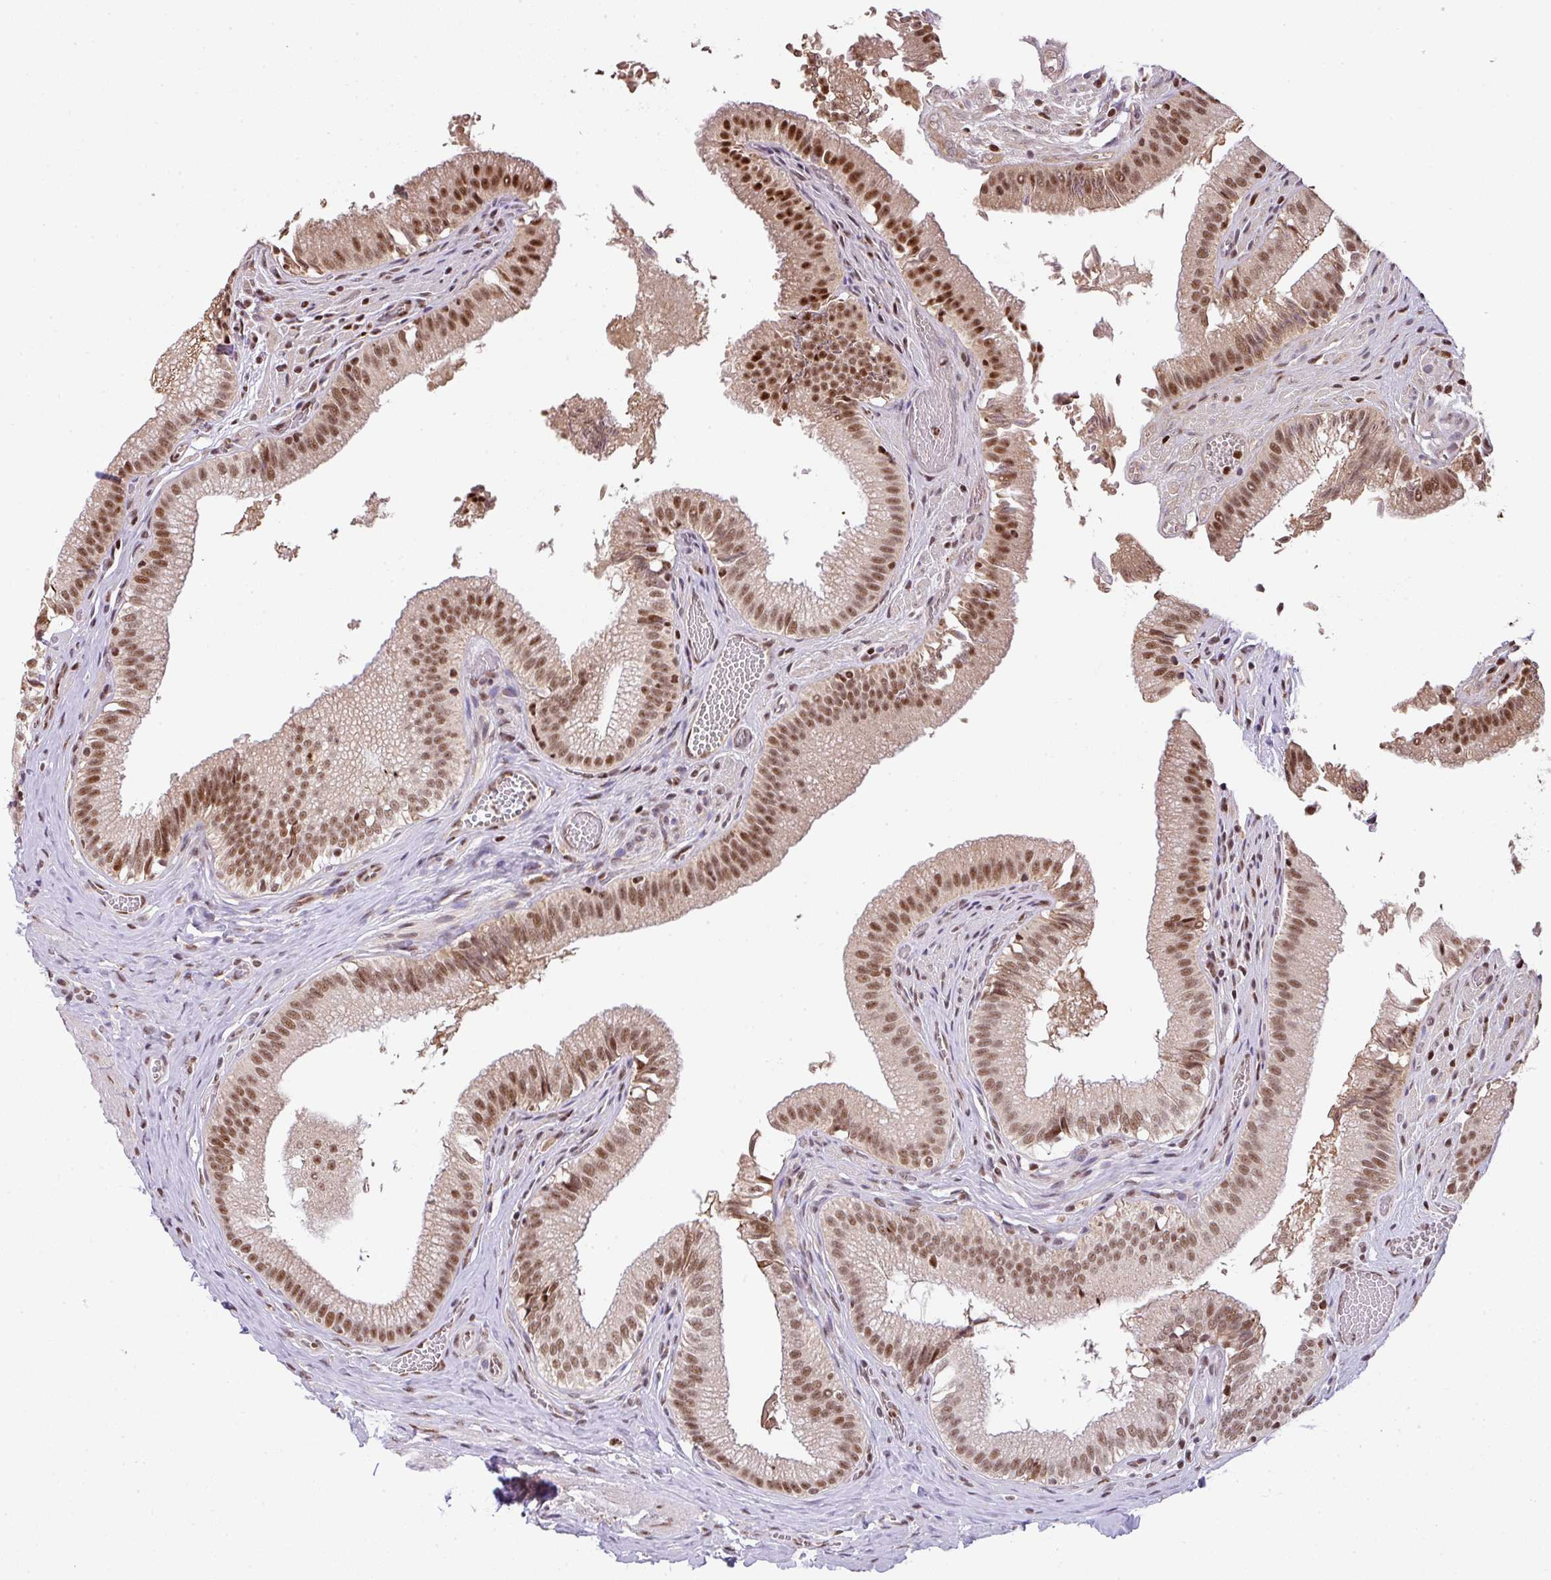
{"staining": {"intensity": "strong", "quantity": ">75%", "location": "cytoplasmic/membranous,nuclear"}, "tissue": "gallbladder", "cell_type": "Glandular cells", "image_type": "normal", "snomed": [{"axis": "morphology", "description": "Normal tissue, NOS"}, {"axis": "topography", "description": "Gallbladder"}, {"axis": "topography", "description": "Peripheral nerve tissue"}], "caption": "Gallbladder stained with DAB immunohistochemistry (IHC) reveals high levels of strong cytoplasmic/membranous,nuclear positivity in approximately >75% of glandular cells.", "gene": "PLK1", "patient": {"sex": "male", "age": 17}}